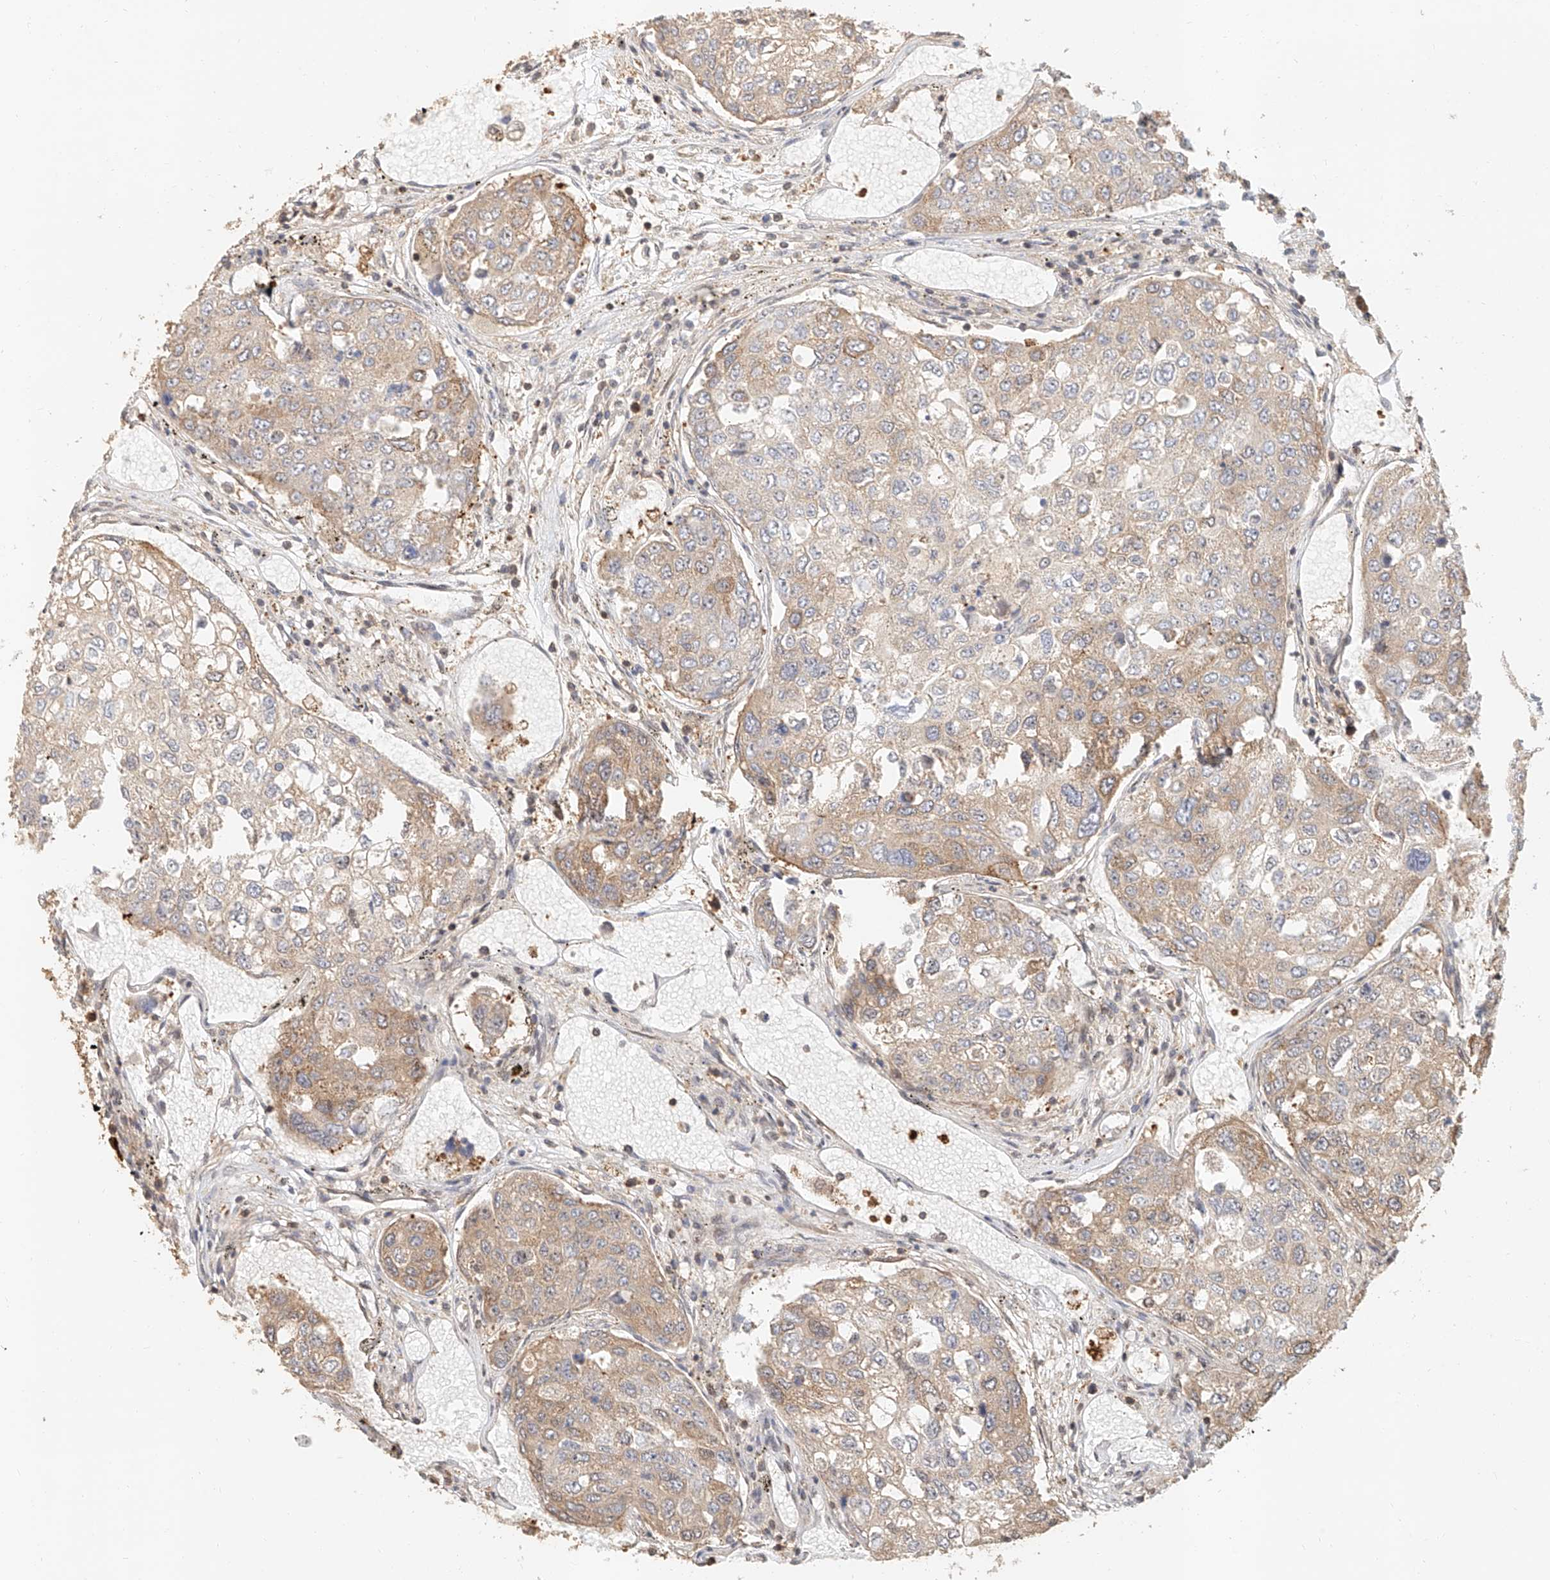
{"staining": {"intensity": "moderate", "quantity": "25%-75%", "location": "cytoplasmic/membranous"}, "tissue": "urothelial cancer", "cell_type": "Tumor cells", "image_type": "cancer", "snomed": [{"axis": "morphology", "description": "Urothelial carcinoma, High grade"}, {"axis": "topography", "description": "Lymph node"}, {"axis": "topography", "description": "Urinary bladder"}], "caption": "DAB (3,3'-diaminobenzidine) immunohistochemical staining of urothelial cancer reveals moderate cytoplasmic/membranous protein positivity in approximately 25%-75% of tumor cells.", "gene": "NAP1L1", "patient": {"sex": "male", "age": 51}}